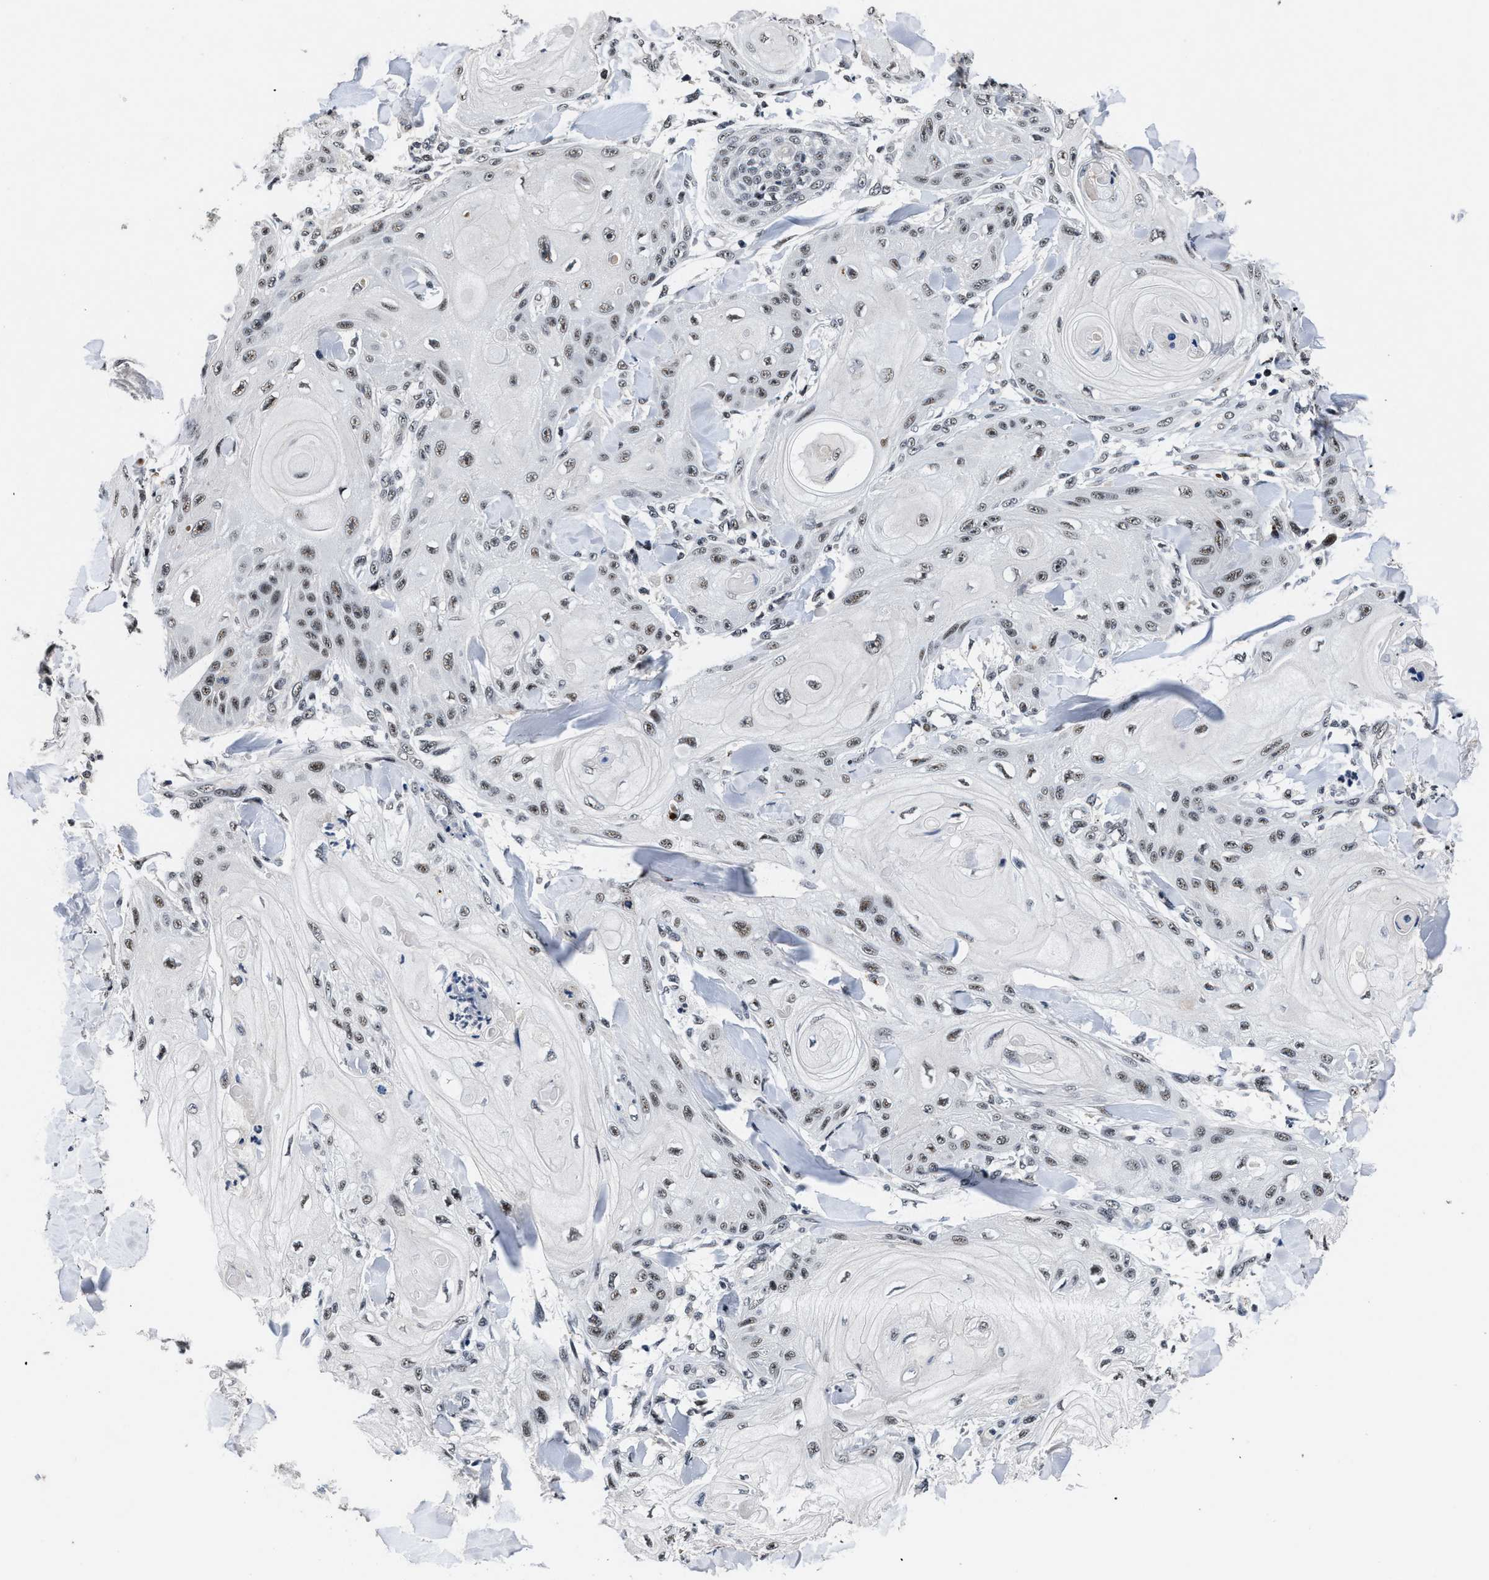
{"staining": {"intensity": "weak", "quantity": ">75%", "location": "nuclear"}, "tissue": "skin cancer", "cell_type": "Tumor cells", "image_type": "cancer", "snomed": [{"axis": "morphology", "description": "Squamous cell carcinoma, NOS"}, {"axis": "topography", "description": "Skin"}], "caption": "Brown immunohistochemical staining in squamous cell carcinoma (skin) demonstrates weak nuclear expression in about >75% of tumor cells.", "gene": "ZNF233", "patient": {"sex": "male", "age": 74}}